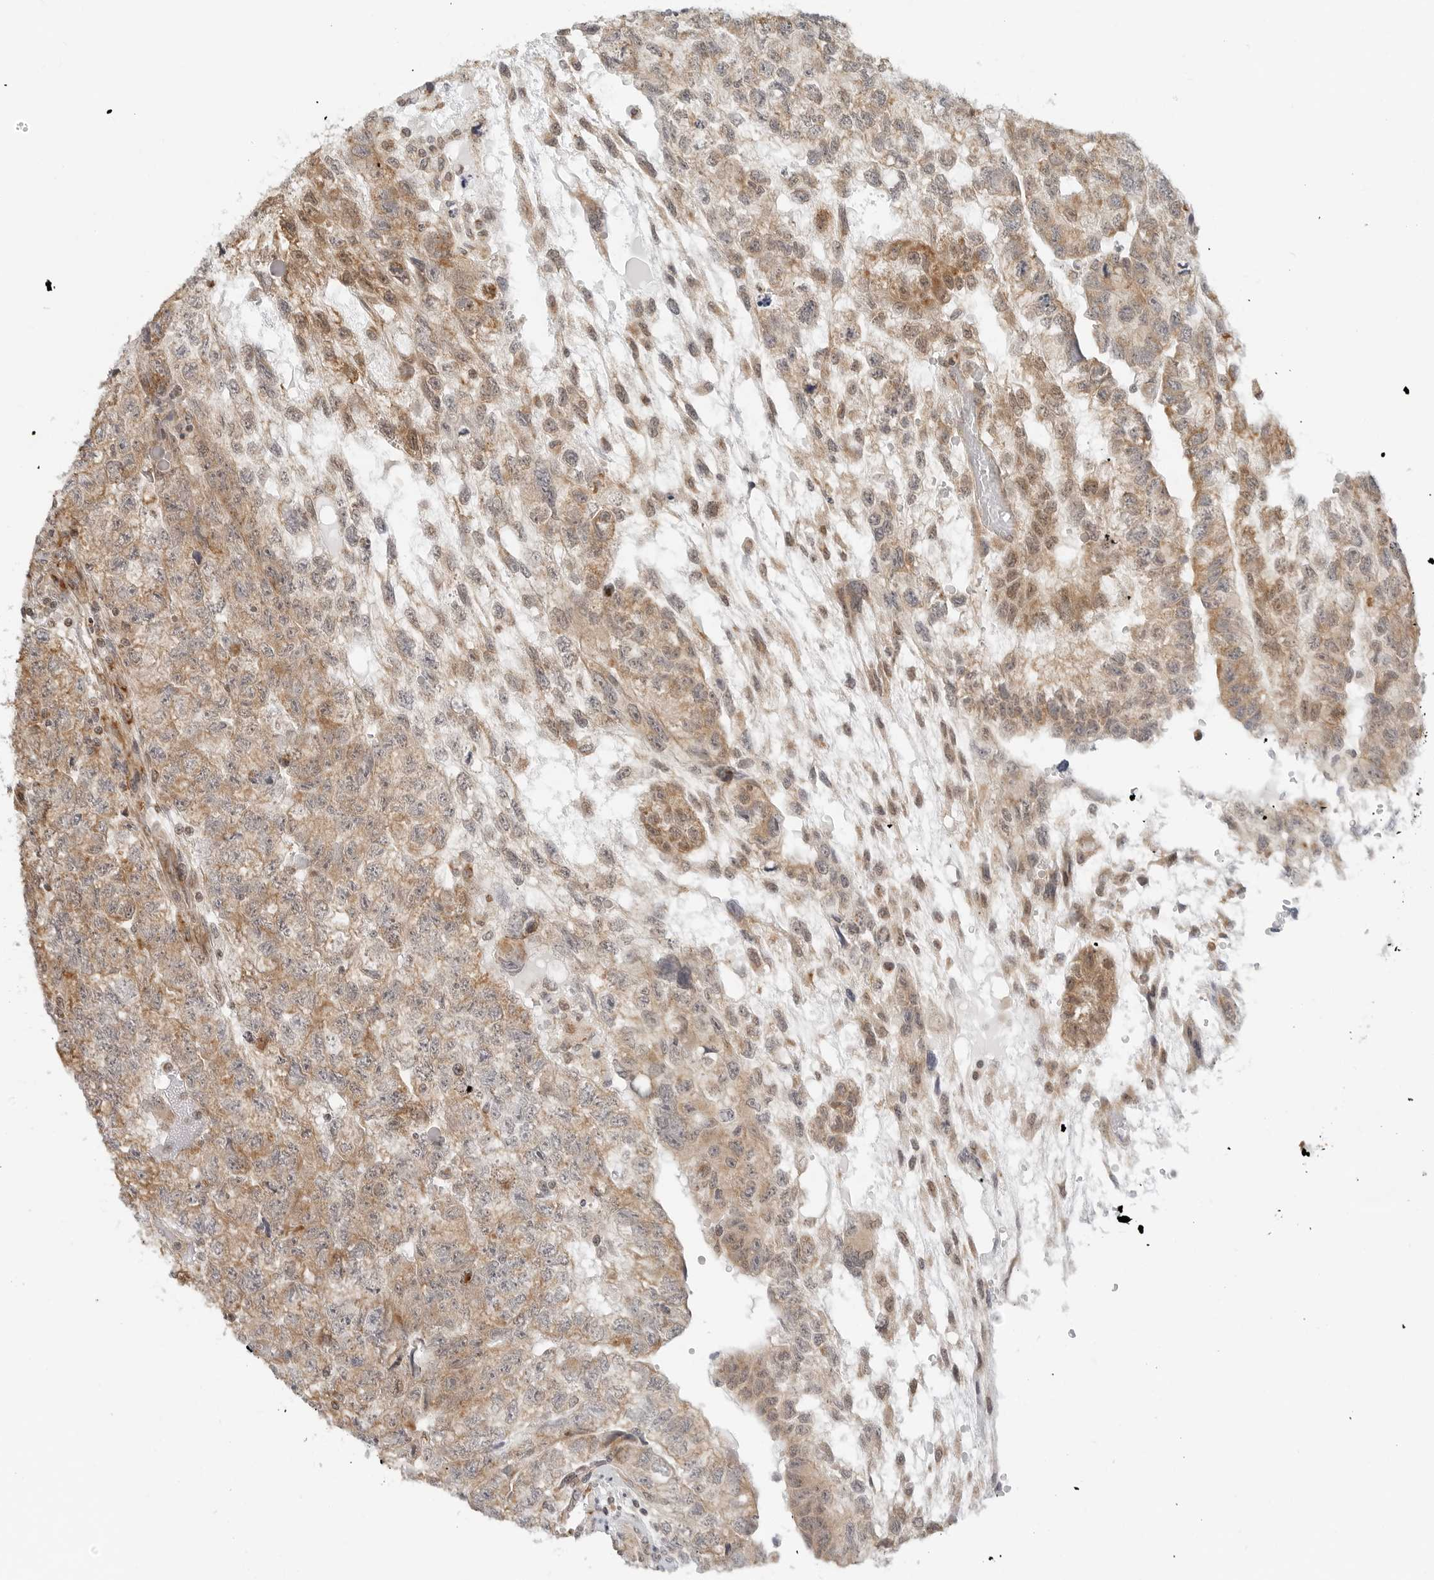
{"staining": {"intensity": "moderate", "quantity": ">75%", "location": "cytoplasmic/membranous,nuclear"}, "tissue": "testis cancer", "cell_type": "Tumor cells", "image_type": "cancer", "snomed": [{"axis": "morphology", "description": "Carcinoma, Embryonal, NOS"}, {"axis": "topography", "description": "Testis"}], "caption": "High-magnification brightfield microscopy of testis cancer (embryonal carcinoma) stained with DAB (3,3'-diaminobenzidine) (brown) and counterstained with hematoxylin (blue). tumor cells exhibit moderate cytoplasmic/membranous and nuclear expression is identified in approximately>75% of cells.", "gene": "POLR3GL", "patient": {"sex": "male", "age": 36}}